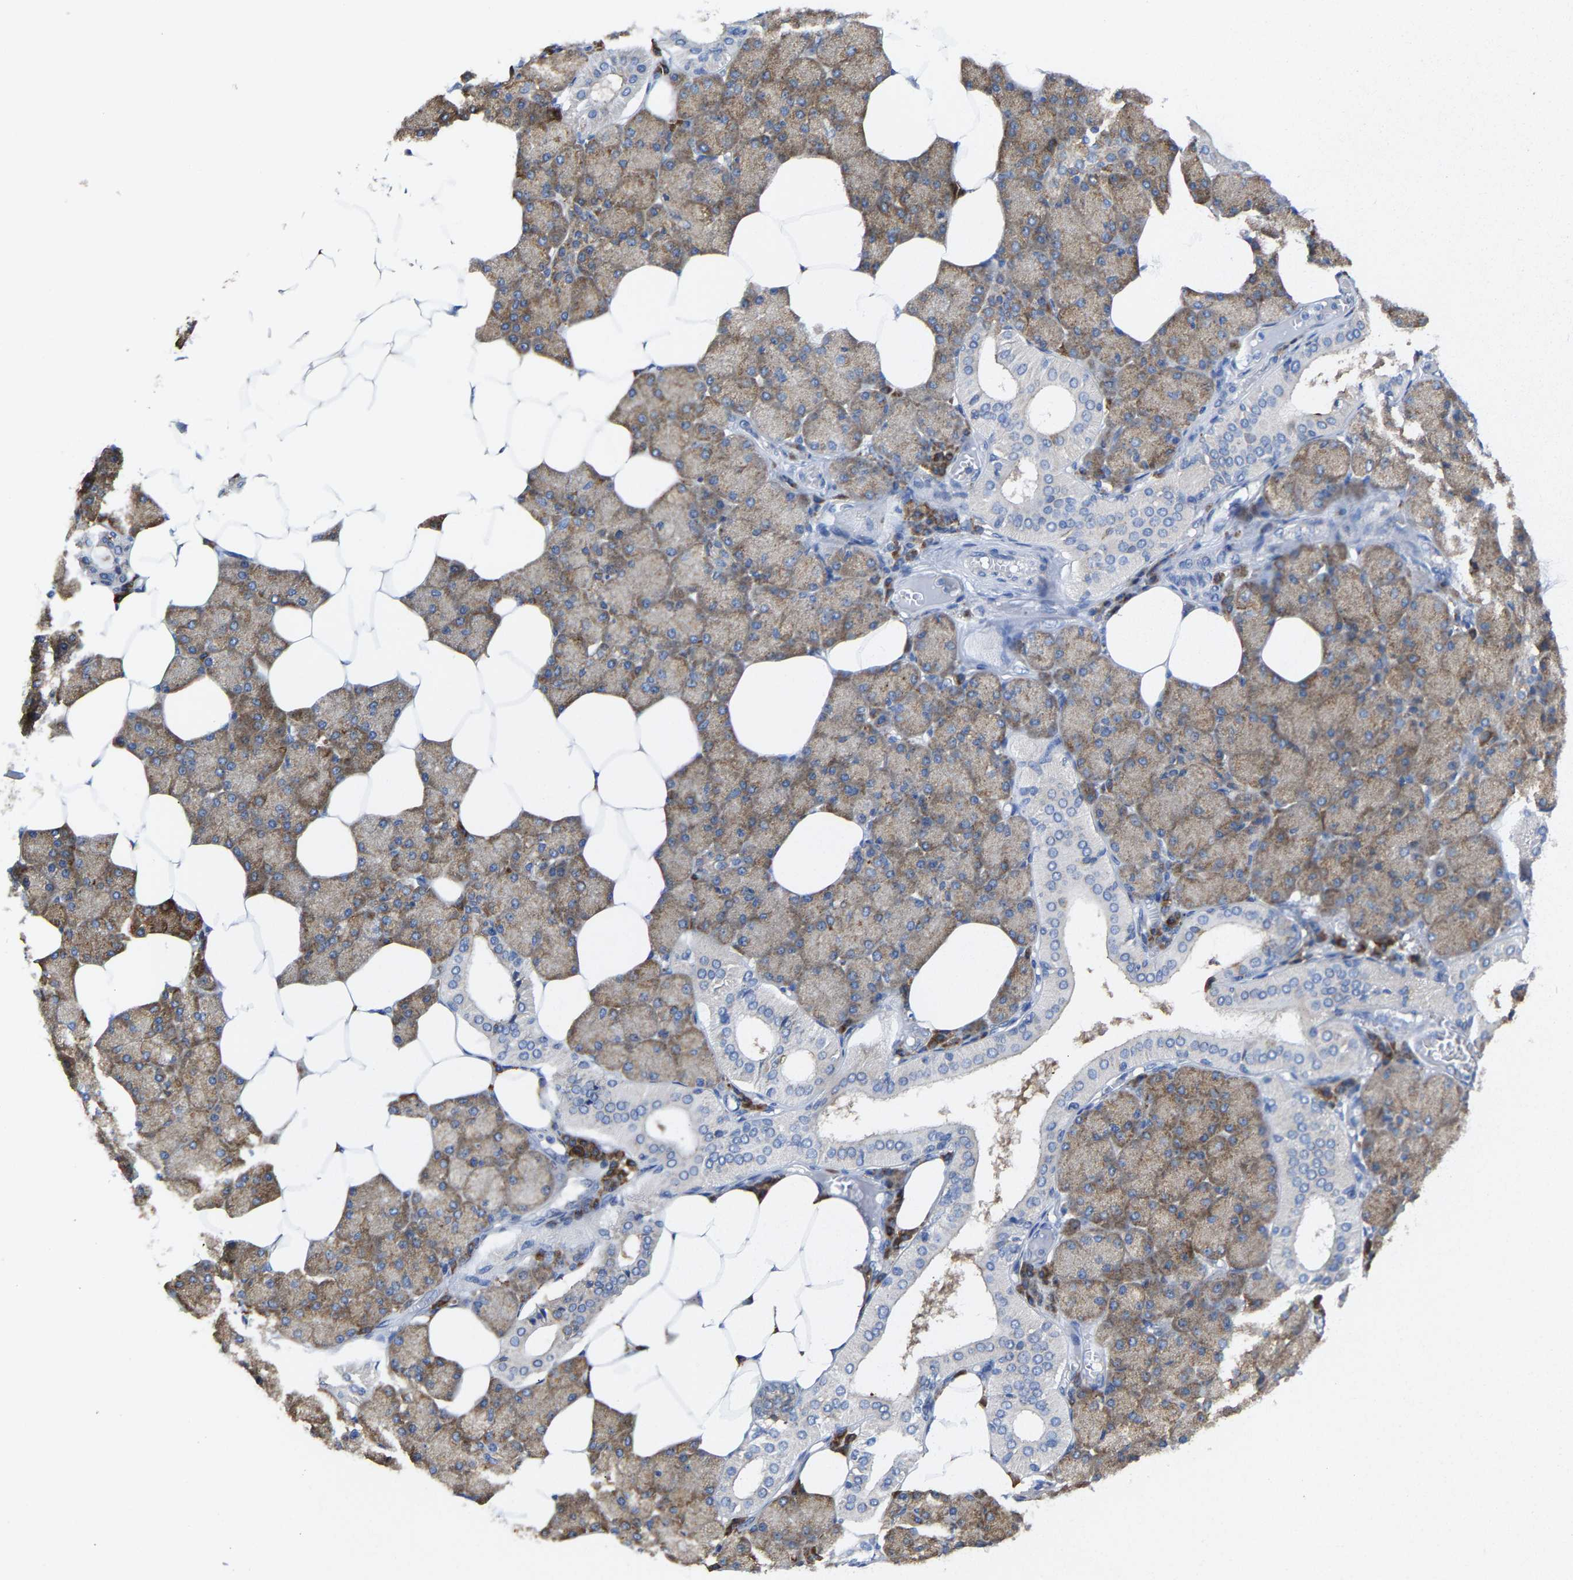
{"staining": {"intensity": "moderate", "quantity": "25%-75%", "location": "cytoplasmic/membranous"}, "tissue": "salivary gland", "cell_type": "Glandular cells", "image_type": "normal", "snomed": [{"axis": "morphology", "description": "Normal tissue, NOS"}, {"axis": "topography", "description": "Salivary gland"}], "caption": "Immunohistochemistry (DAB) staining of benign salivary gland demonstrates moderate cytoplasmic/membranous protein expression in approximately 25%-75% of glandular cells.", "gene": "PPP1R15A", "patient": {"sex": "male", "age": 62}}